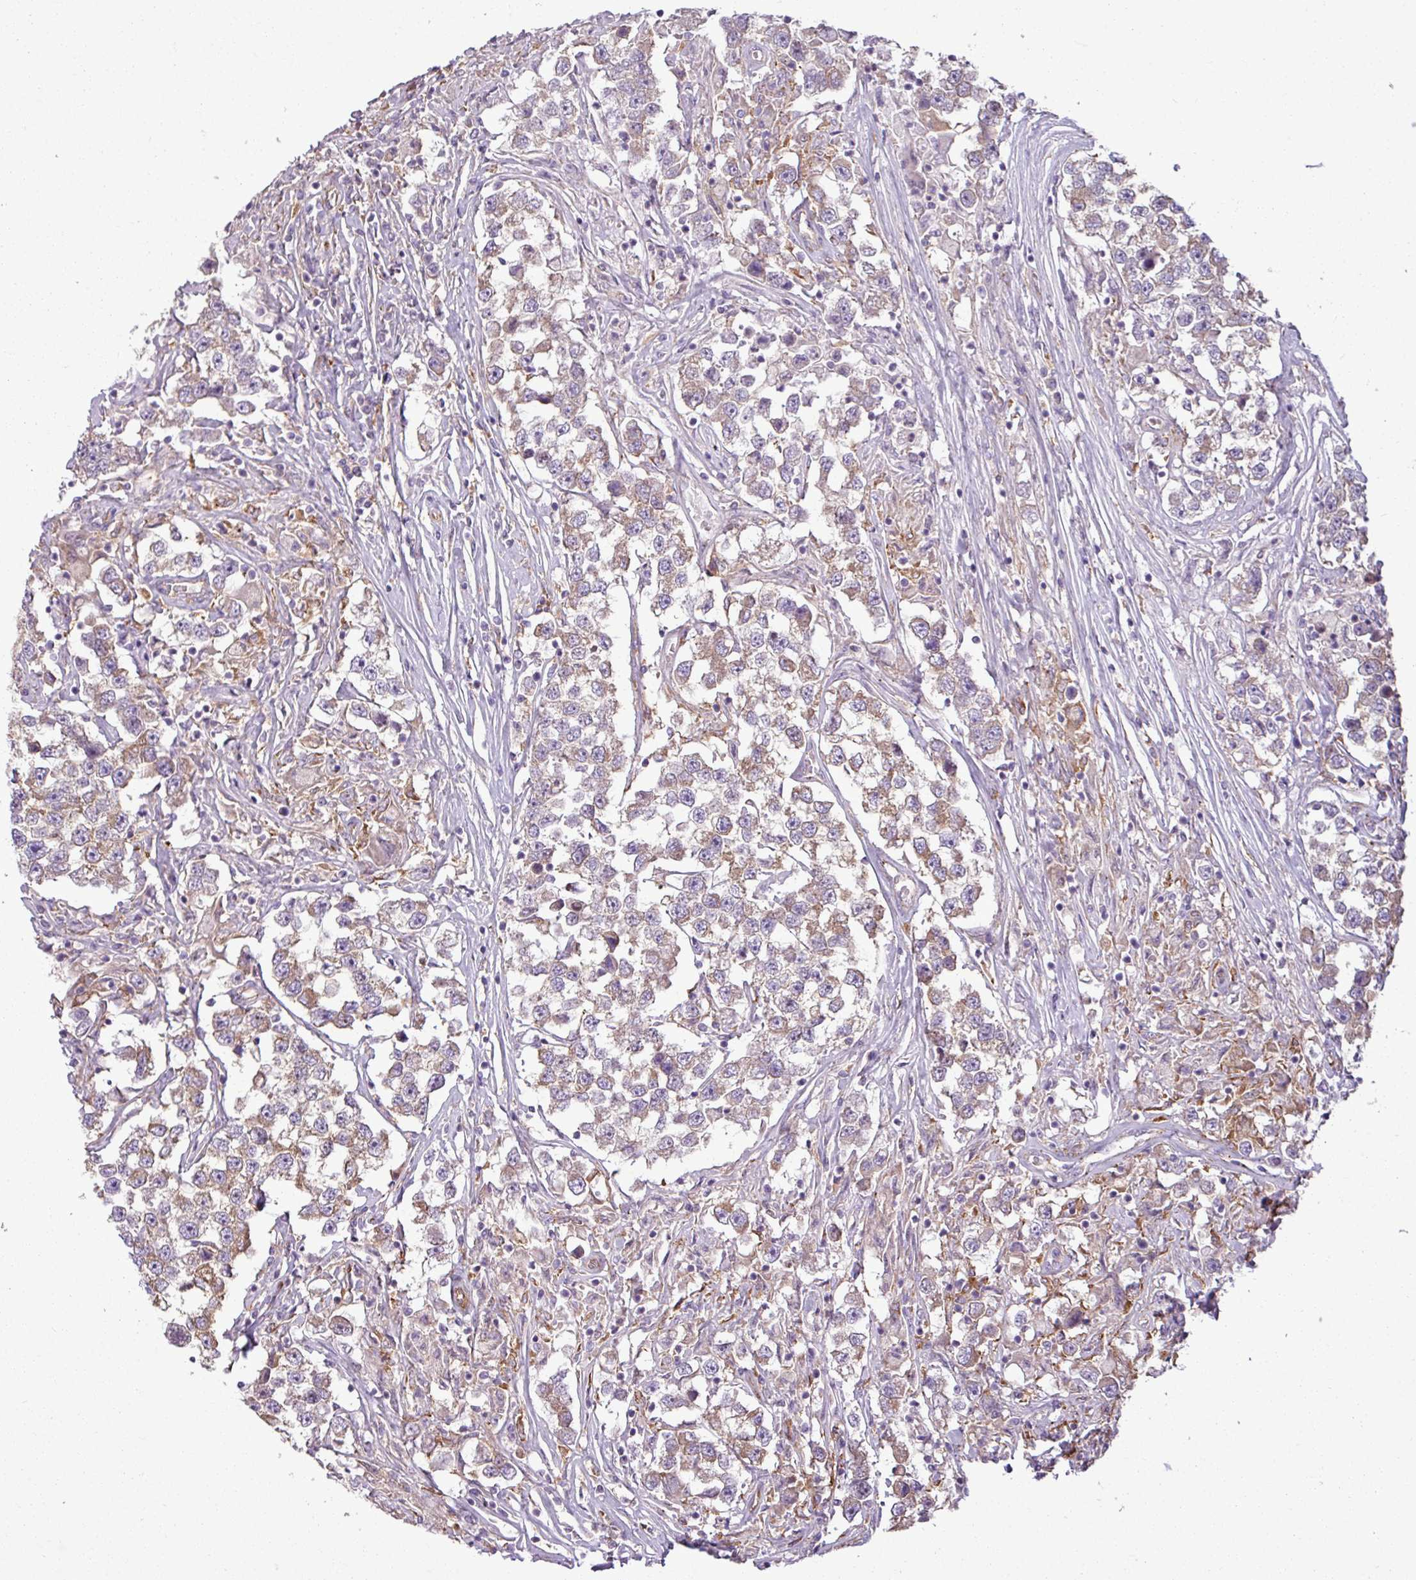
{"staining": {"intensity": "weak", "quantity": ">75%", "location": "cytoplasmic/membranous"}, "tissue": "testis cancer", "cell_type": "Tumor cells", "image_type": "cancer", "snomed": [{"axis": "morphology", "description": "Seminoma, NOS"}, {"axis": "topography", "description": "Testis"}], "caption": "Immunohistochemistry (IHC) of human testis cancer (seminoma) shows low levels of weak cytoplasmic/membranous expression in approximately >75% of tumor cells. The protein of interest is shown in brown color, while the nuclei are stained blue.", "gene": "PACSIN2", "patient": {"sex": "male", "age": 46}}